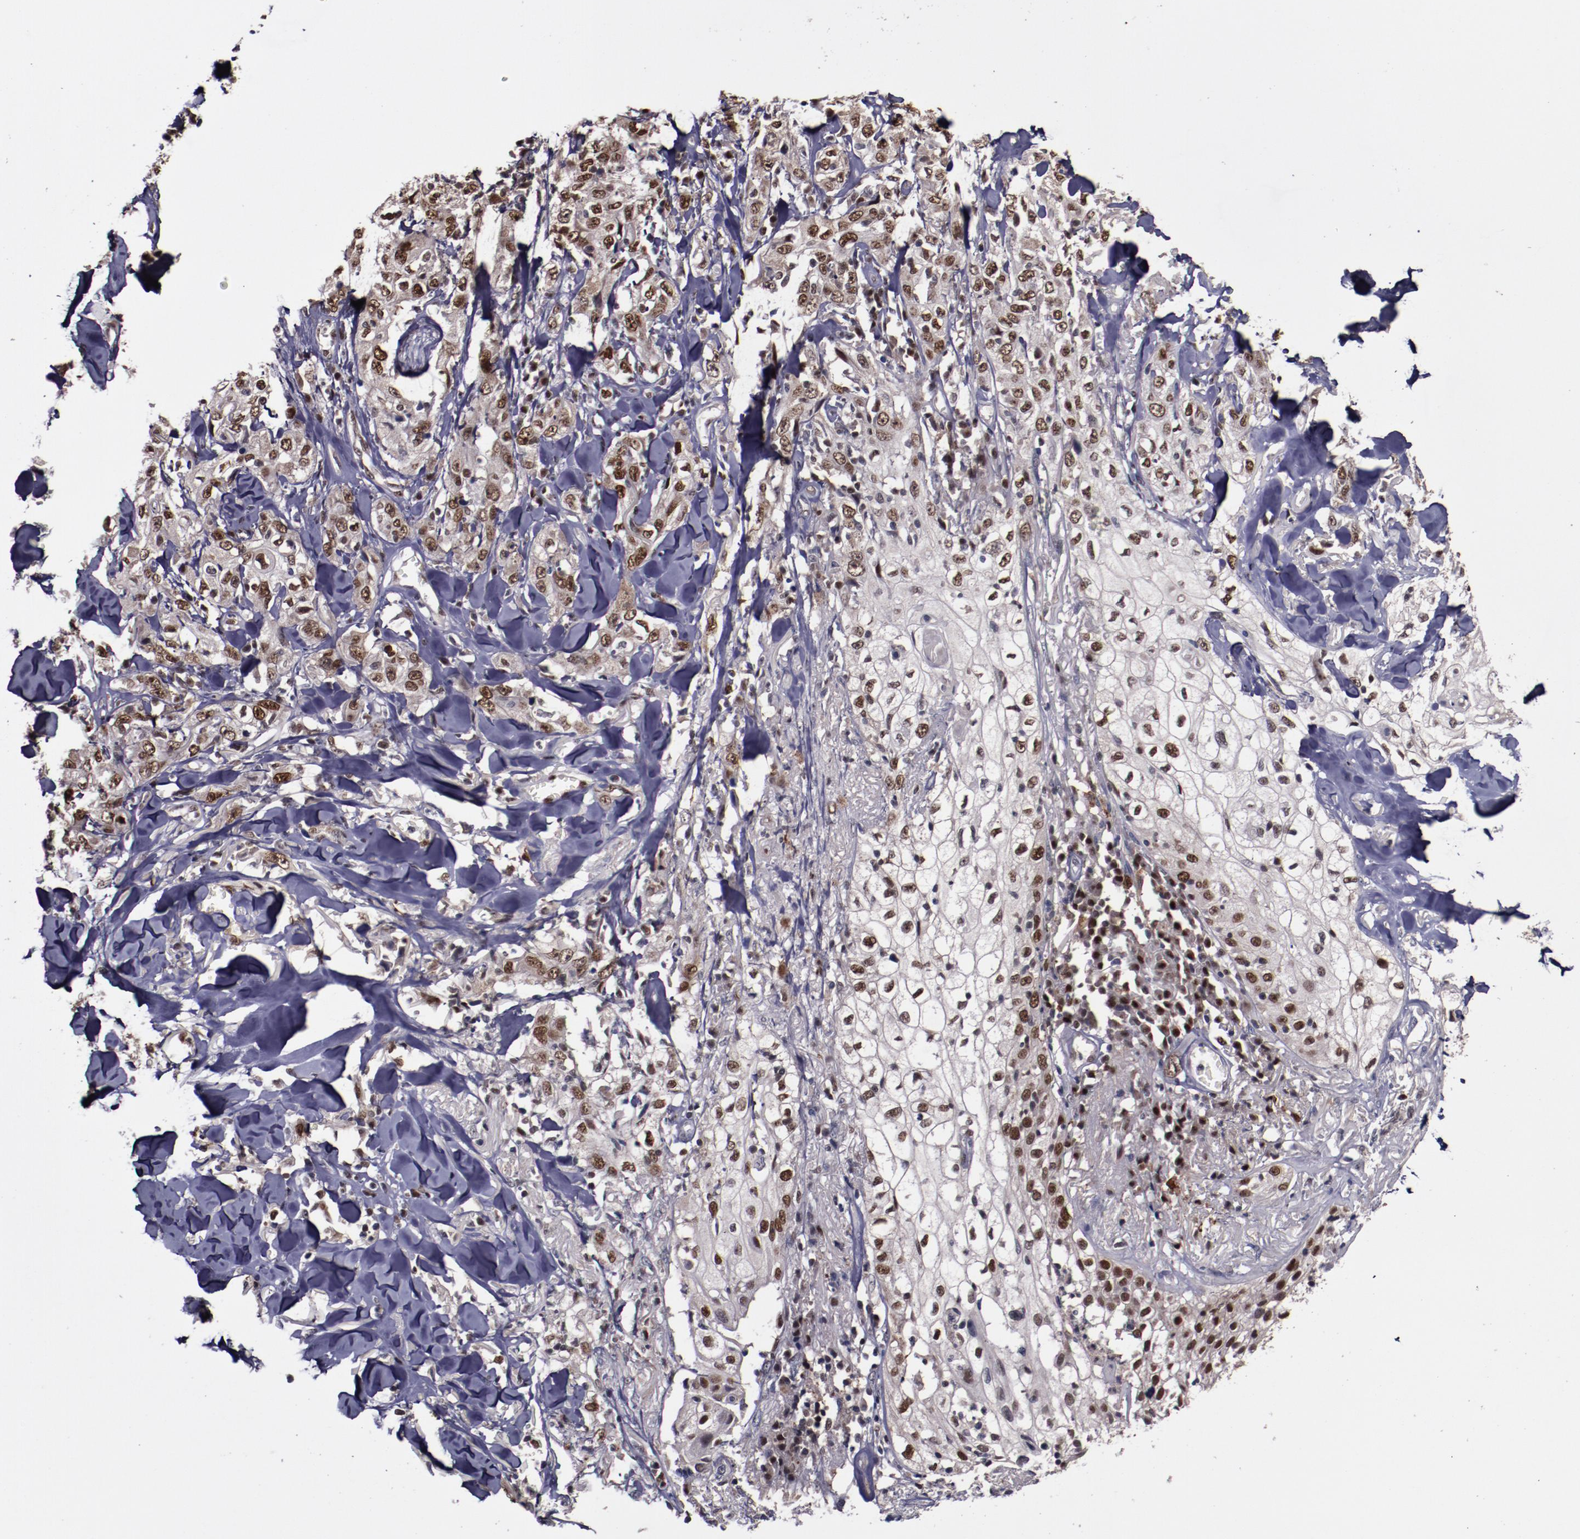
{"staining": {"intensity": "strong", "quantity": ">75%", "location": "nuclear"}, "tissue": "skin cancer", "cell_type": "Tumor cells", "image_type": "cancer", "snomed": [{"axis": "morphology", "description": "Squamous cell carcinoma, NOS"}, {"axis": "topography", "description": "Skin"}], "caption": "Skin cancer (squamous cell carcinoma) stained with IHC demonstrates strong nuclear staining in approximately >75% of tumor cells.", "gene": "CHEK2", "patient": {"sex": "male", "age": 65}}